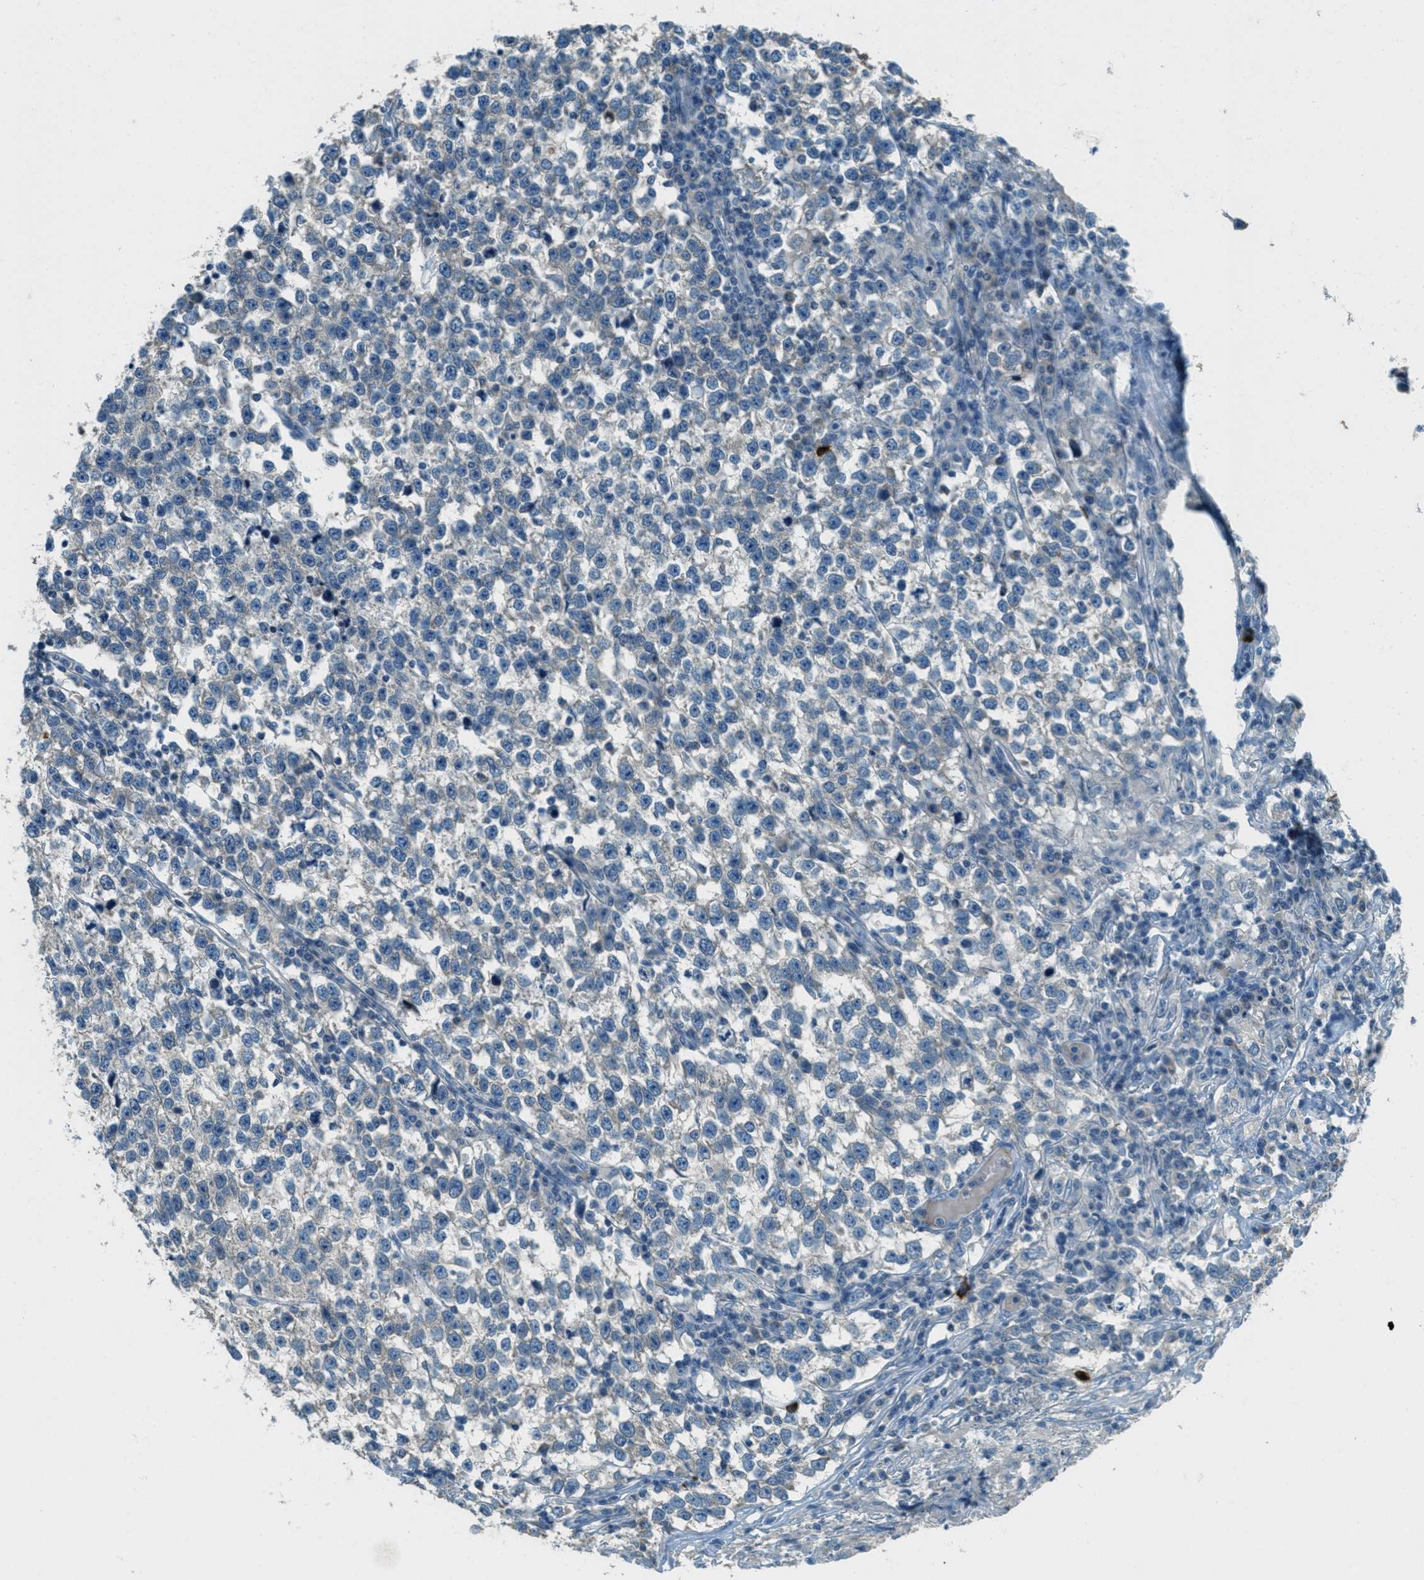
{"staining": {"intensity": "negative", "quantity": "none", "location": "none"}, "tissue": "testis cancer", "cell_type": "Tumor cells", "image_type": "cancer", "snomed": [{"axis": "morphology", "description": "Normal tissue, NOS"}, {"axis": "morphology", "description": "Seminoma, NOS"}, {"axis": "topography", "description": "Testis"}], "caption": "Protein analysis of seminoma (testis) displays no significant positivity in tumor cells. (Immunohistochemistry (ihc), brightfield microscopy, high magnification).", "gene": "MSLN", "patient": {"sex": "male", "age": 43}}